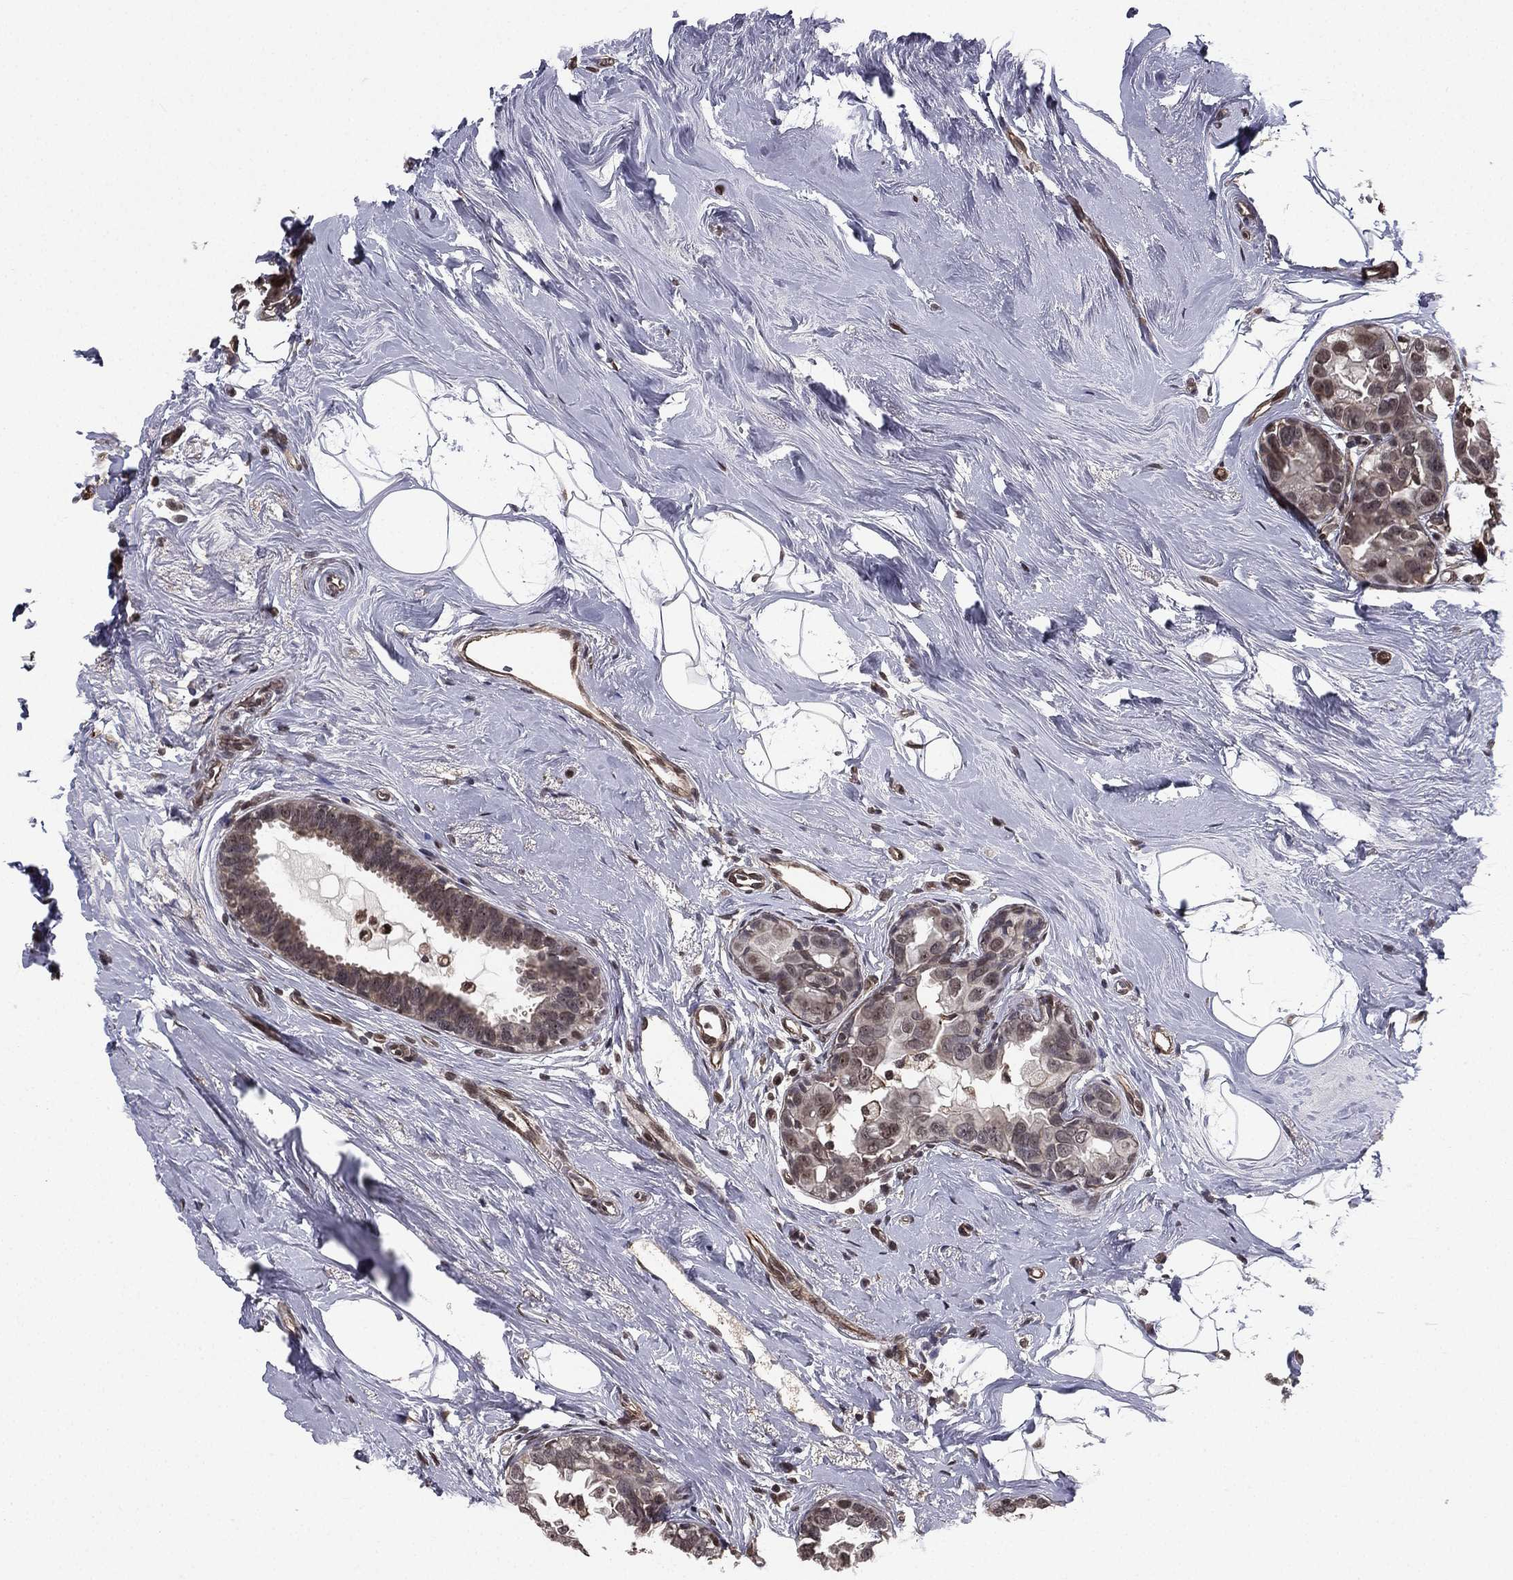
{"staining": {"intensity": "weak", "quantity": "25%-75%", "location": "cytoplasmic/membranous"}, "tissue": "breast cancer", "cell_type": "Tumor cells", "image_type": "cancer", "snomed": [{"axis": "morphology", "description": "Duct carcinoma"}, {"axis": "topography", "description": "Breast"}], "caption": "Breast cancer stained with a protein marker exhibits weak staining in tumor cells.", "gene": "RARB", "patient": {"sex": "female", "age": 55}}